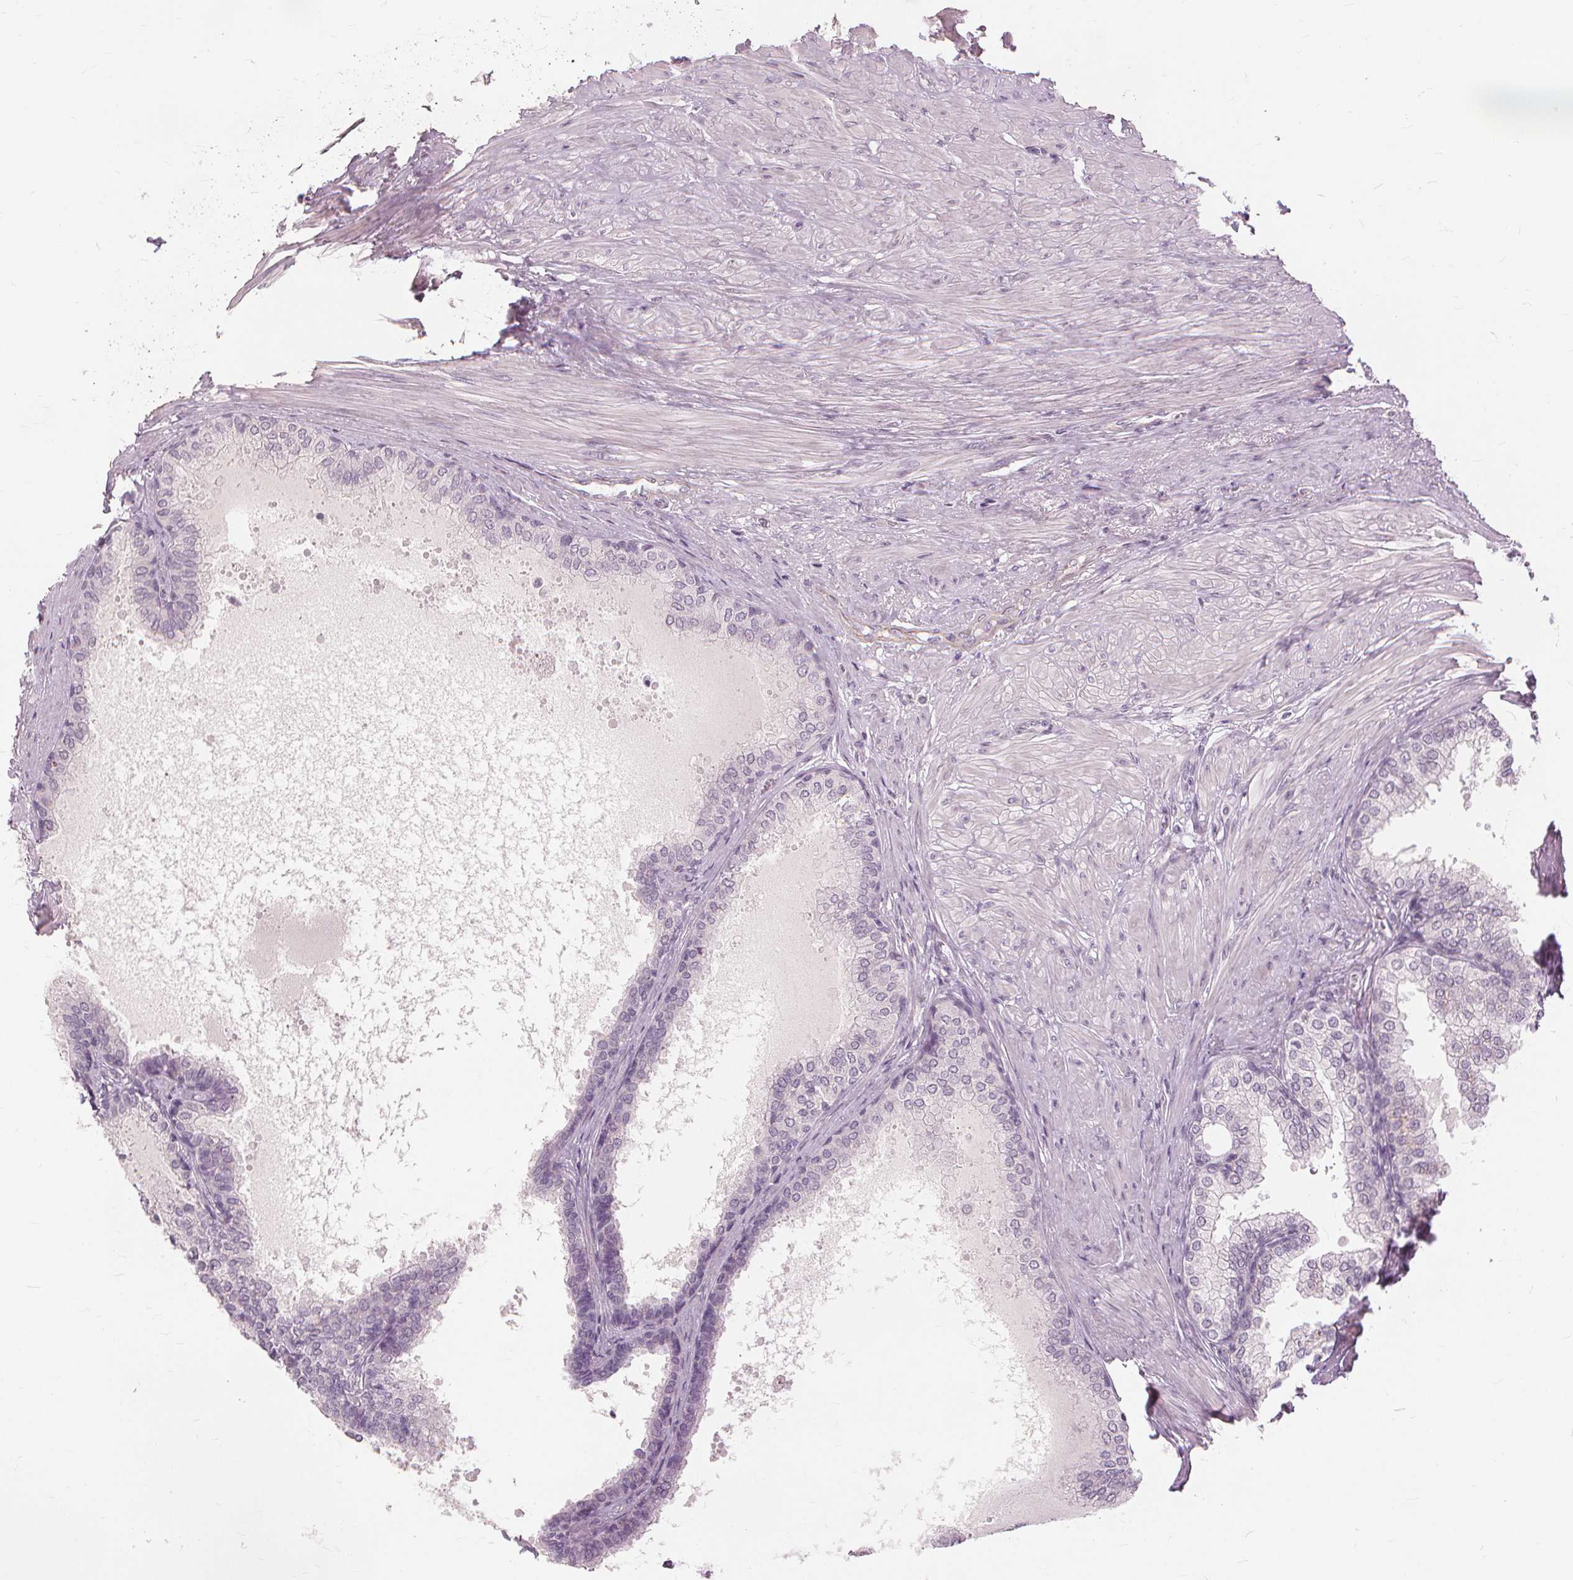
{"staining": {"intensity": "negative", "quantity": "none", "location": "none"}, "tissue": "prostate", "cell_type": "Glandular cells", "image_type": "normal", "snomed": [{"axis": "morphology", "description": "Normal tissue, NOS"}, {"axis": "topography", "description": "Prostate"}, {"axis": "topography", "description": "Peripheral nerve tissue"}], "caption": "Protein analysis of benign prostate demonstrates no significant expression in glandular cells. (Immunohistochemistry (ihc), brightfield microscopy, high magnification).", "gene": "SFTPD", "patient": {"sex": "male", "age": 55}}